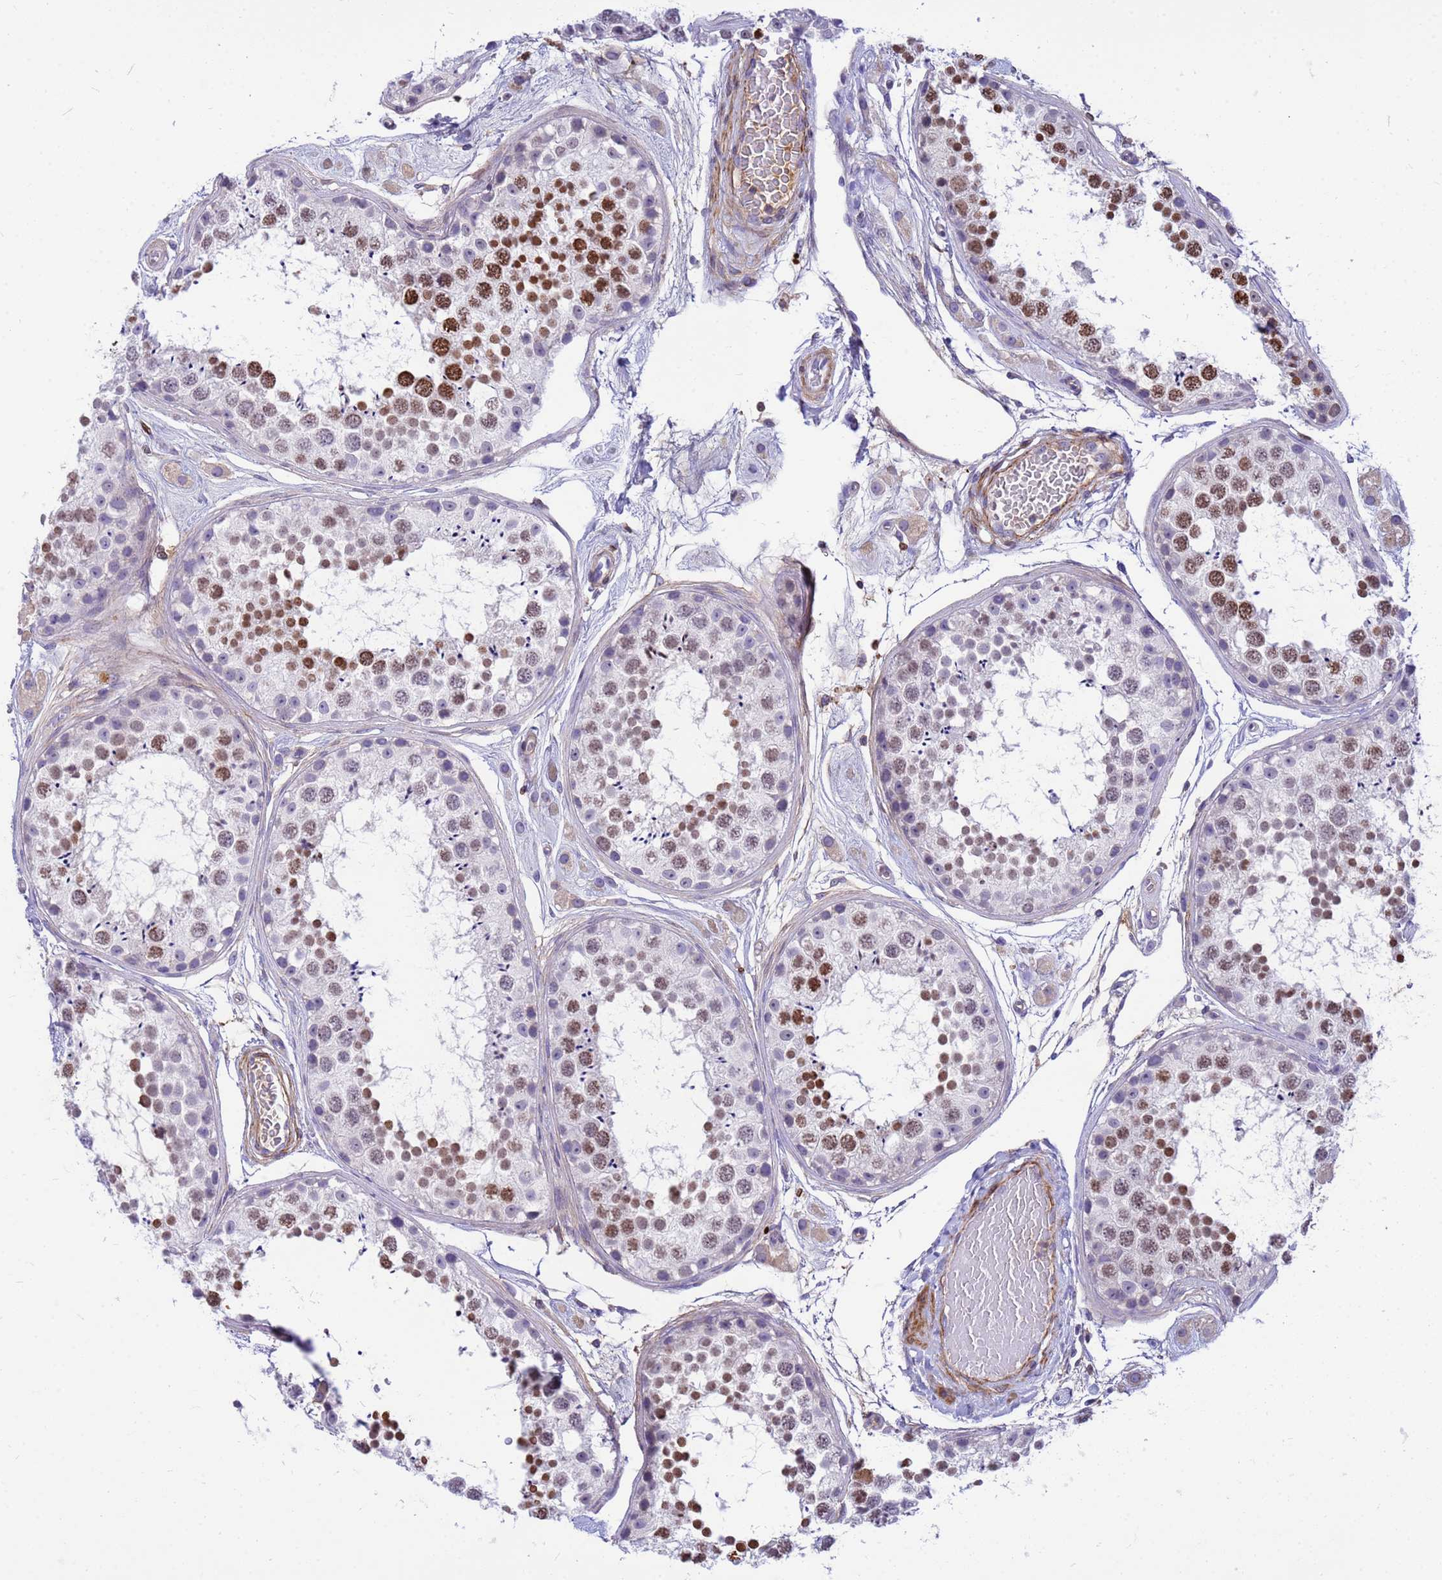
{"staining": {"intensity": "strong", "quantity": "25%-75%", "location": "nuclear"}, "tissue": "testis", "cell_type": "Cells in seminiferous ducts", "image_type": "normal", "snomed": [{"axis": "morphology", "description": "Normal tissue, NOS"}, {"axis": "topography", "description": "Testis"}], "caption": "DAB immunohistochemical staining of normal testis displays strong nuclear protein expression in approximately 25%-75% of cells in seminiferous ducts. The protein is shown in brown color, while the nuclei are stained blue.", "gene": "ORM1", "patient": {"sex": "male", "age": 25}}